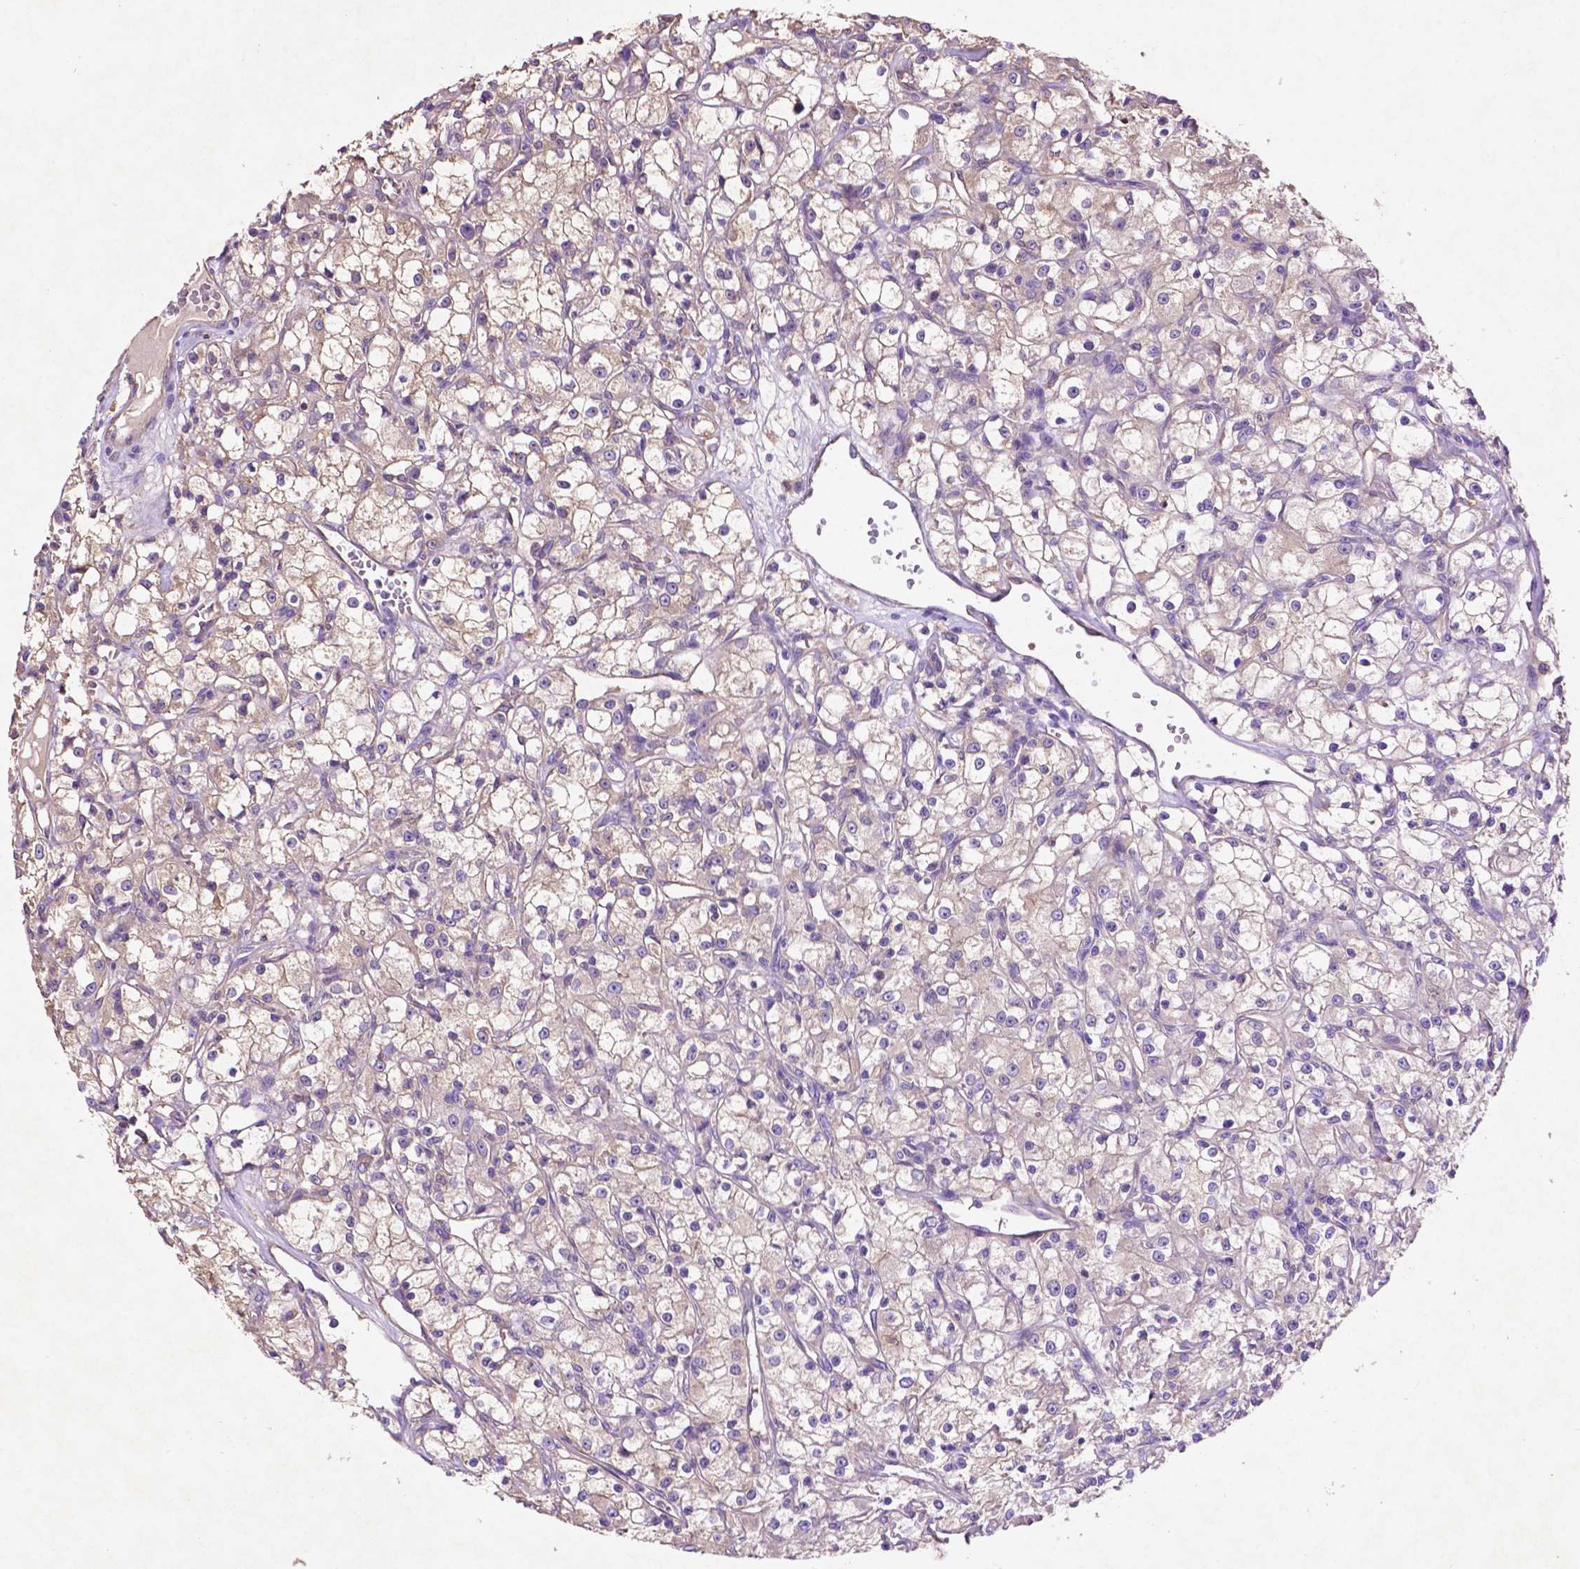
{"staining": {"intensity": "weak", "quantity": "<25%", "location": "cytoplasmic/membranous"}, "tissue": "renal cancer", "cell_type": "Tumor cells", "image_type": "cancer", "snomed": [{"axis": "morphology", "description": "Adenocarcinoma, NOS"}, {"axis": "topography", "description": "Kidney"}], "caption": "A micrograph of human renal cancer (adenocarcinoma) is negative for staining in tumor cells.", "gene": "GDPD5", "patient": {"sex": "female", "age": 59}}